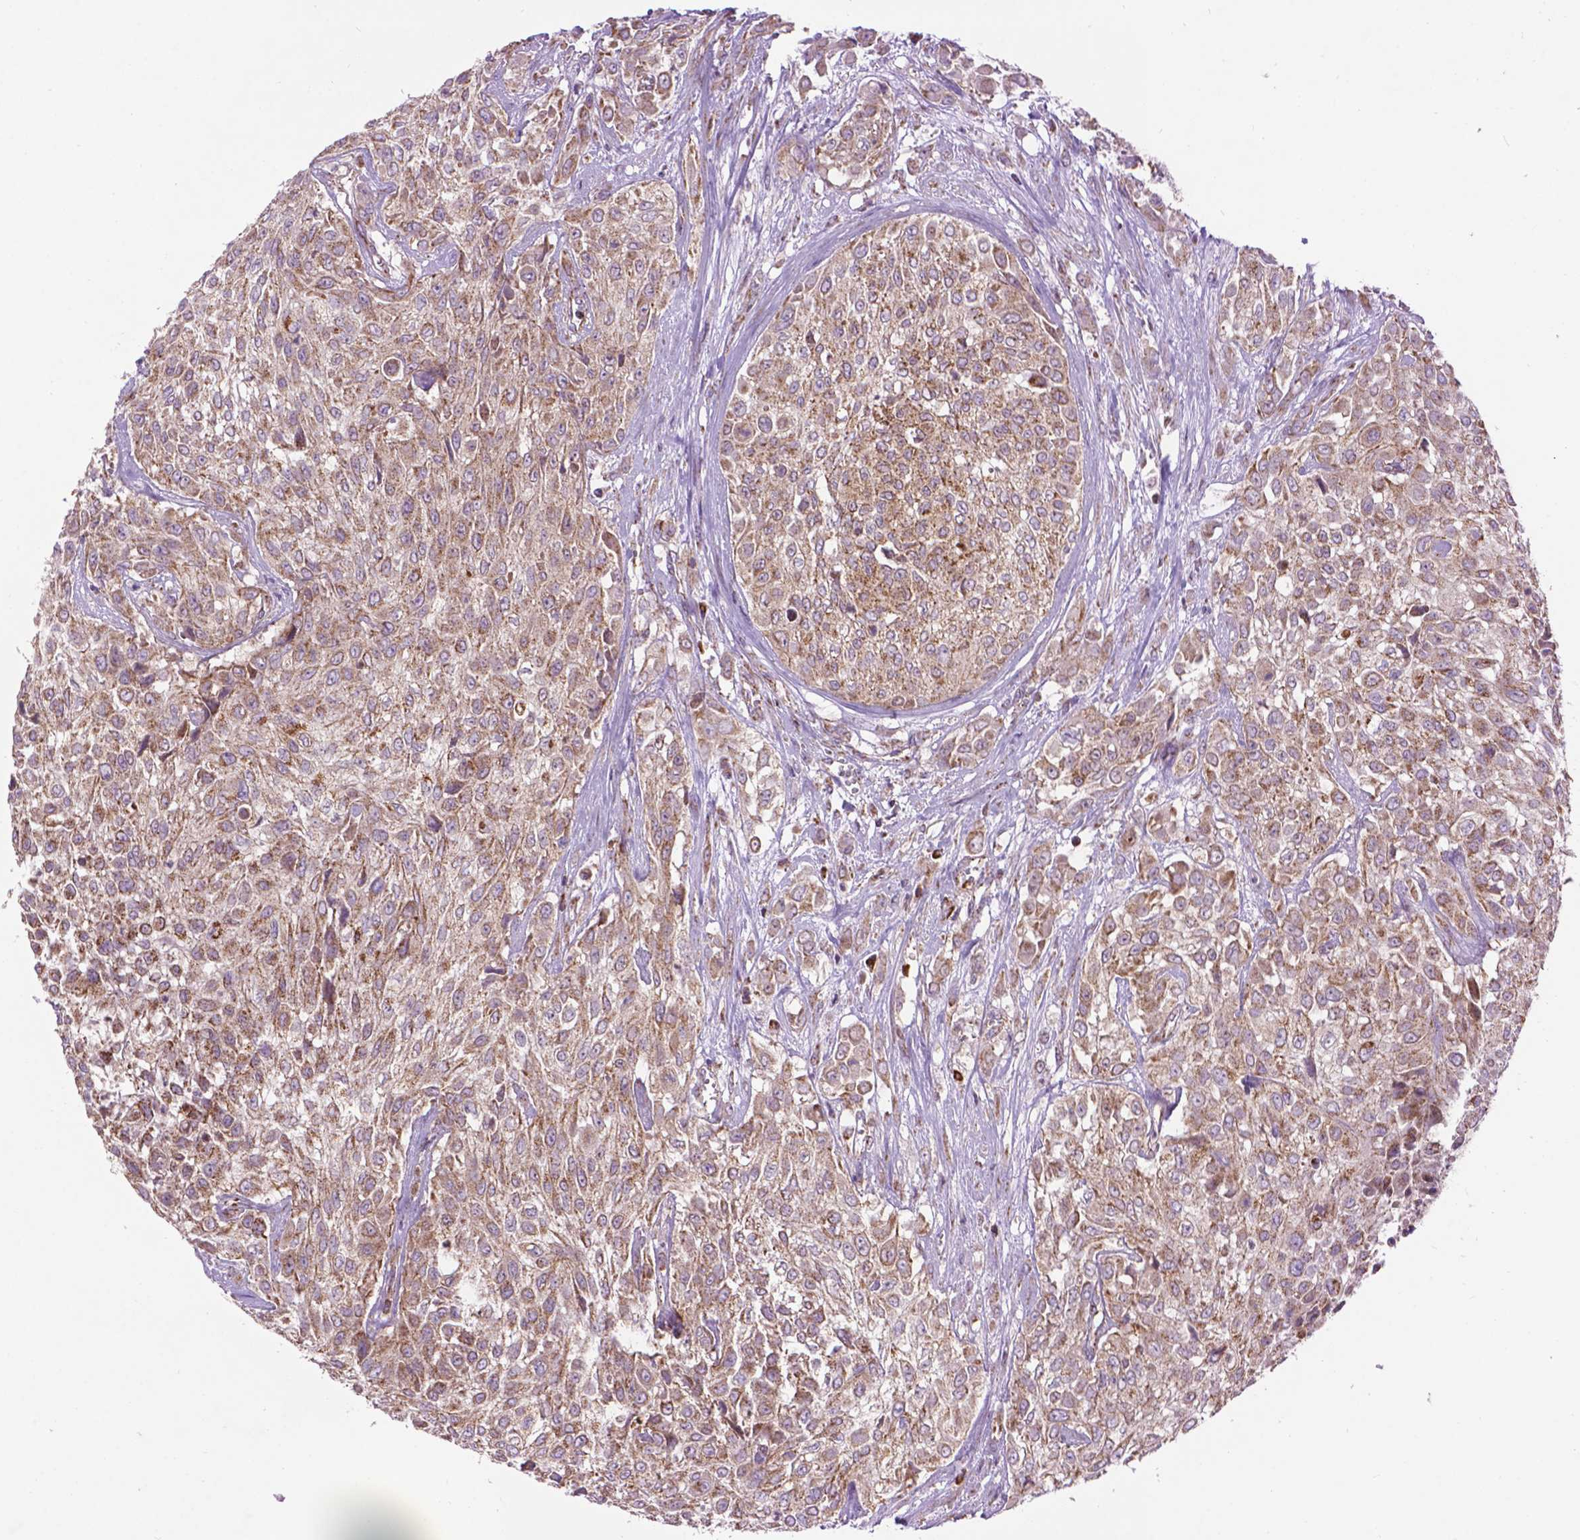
{"staining": {"intensity": "moderate", "quantity": ">75%", "location": "cytoplasmic/membranous"}, "tissue": "urothelial cancer", "cell_type": "Tumor cells", "image_type": "cancer", "snomed": [{"axis": "morphology", "description": "Urothelial carcinoma, High grade"}, {"axis": "topography", "description": "Urinary bladder"}], "caption": "The histopathology image displays staining of high-grade urothelial carcinoma, revealing moderate cytoplasmic/membranous protein expression (brown color) within tumor cells.", "gene": "PYCR3", "patient": {"sex": "male", "age": 57}}